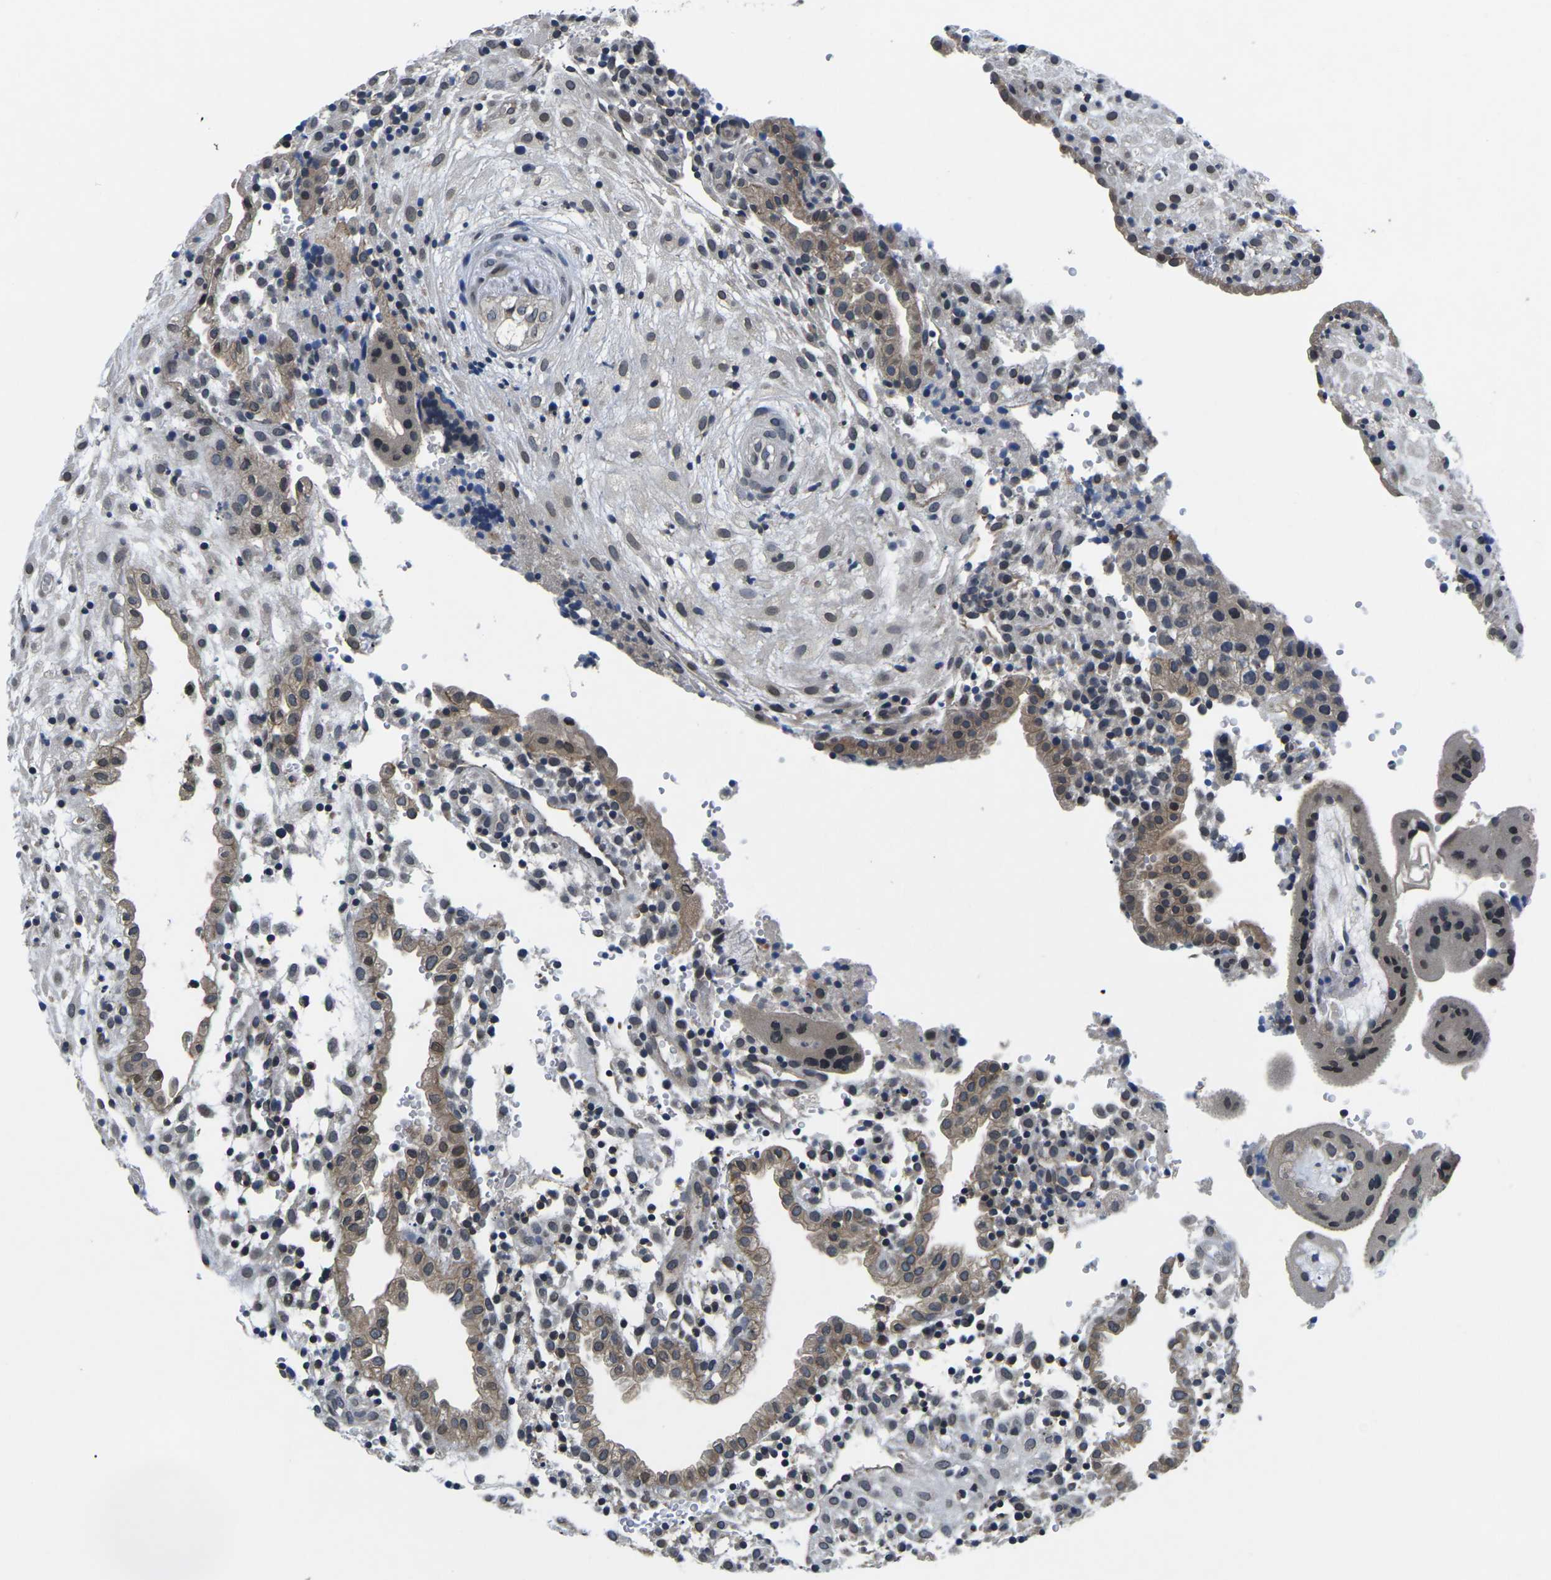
{"staining": {"intensity": "moderate", "quantity": ">75%", "location": "cytoplasmic/membranous,nuclear"}, "tissue": "placenta", "cell_type": "Decidual cells", "image_type": "normal", "snomed": [{"axis": "morphology", "description": "Normal tissue, NOS"}, {"axis": "topography", "description": "Placenta"}], "caption": "High-magnification brightfield microscopy of benign placenta stained with DAB (brown) and counterstained with hematoxylin (blue). decidual cells exhibit moderate cytoplasmic/membranous,nuclear positivity is present in approximately>75% of cells.", "gene": "SNX10", "patient": {"sex": "female", "age": 18}}